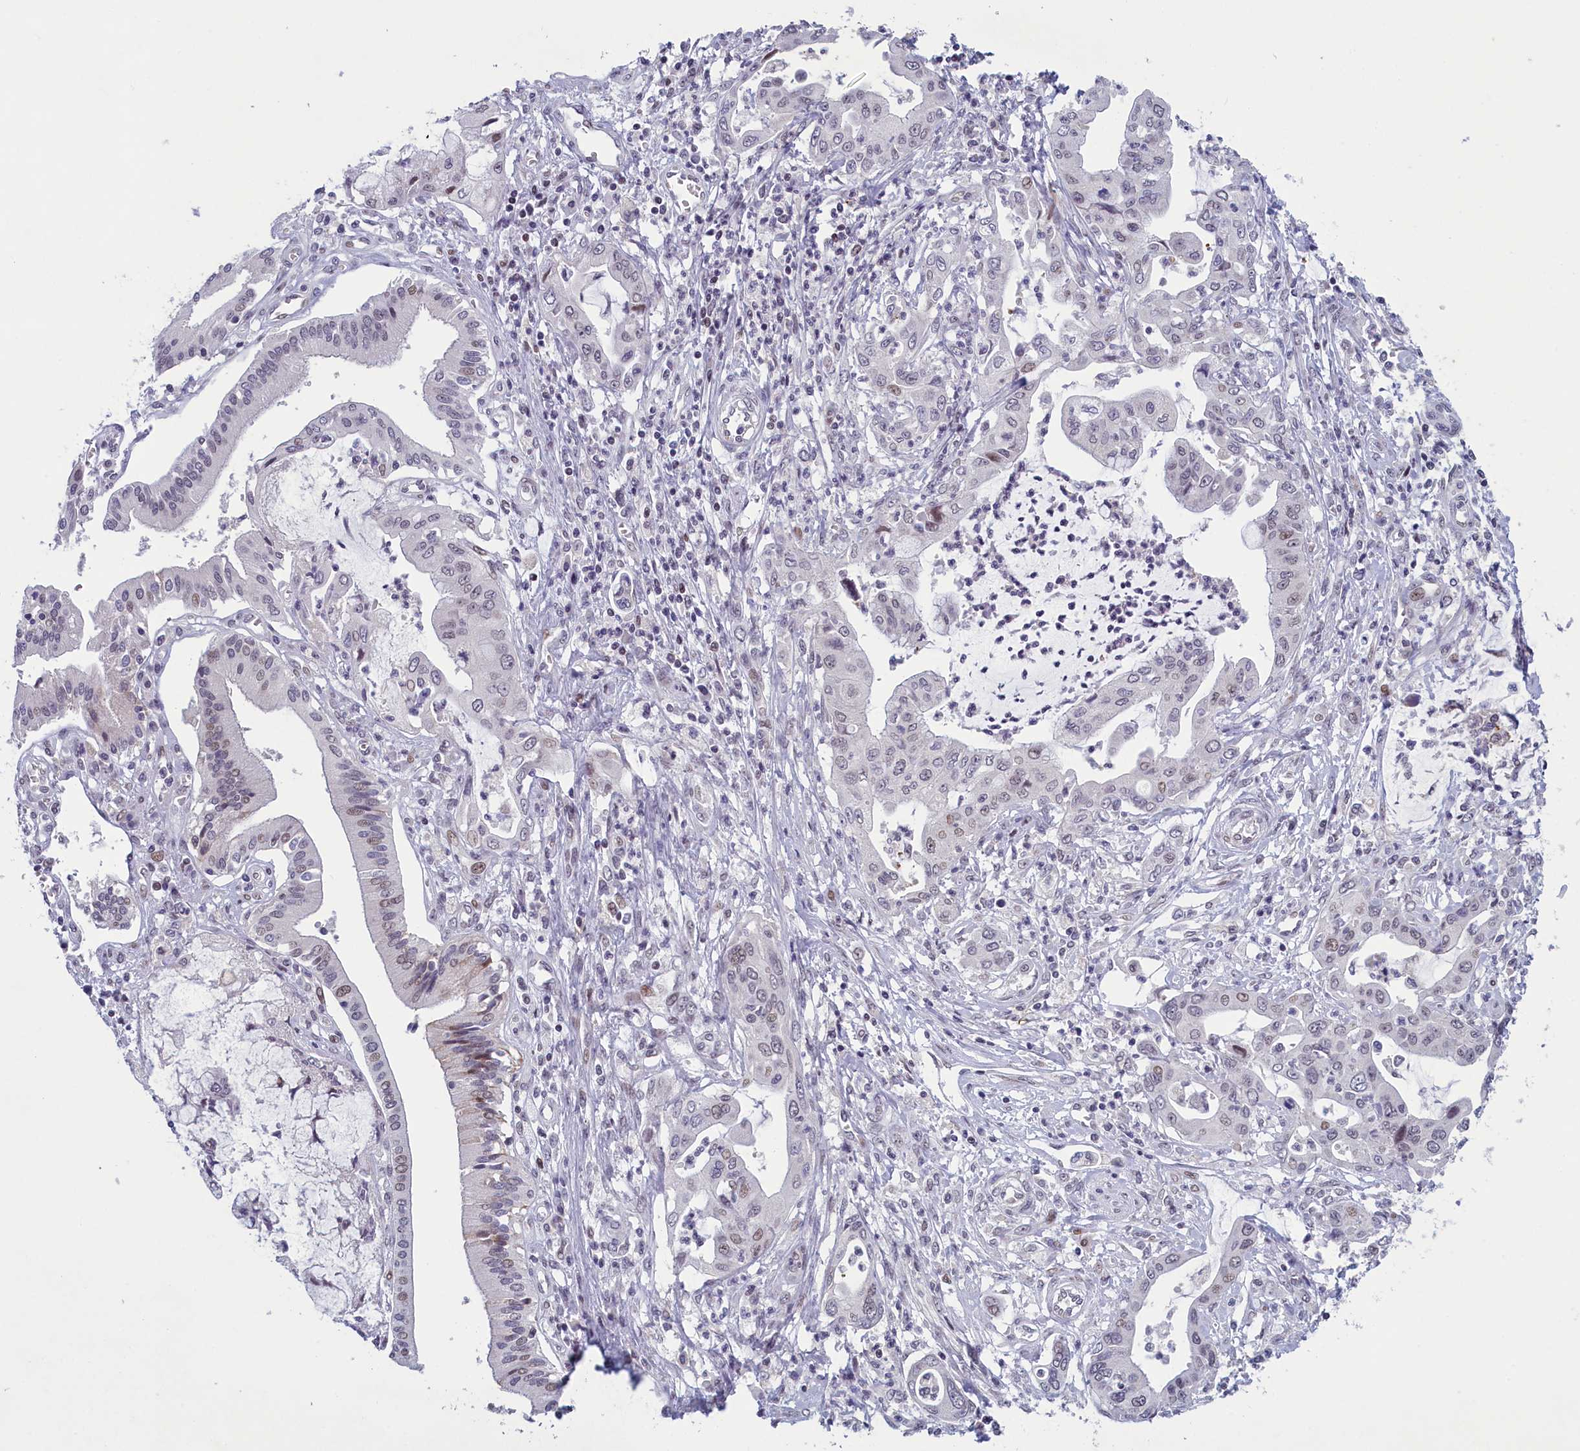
{"staining": {"intensity": "weak", "quantity": "<25%", "location": "nuclear"}, "tissue": "pancreatic cancer", "cell_type": "Tumor cells", "image_type": "cancer", "snomed": [{"axis": "morphology", "description": "Adenocarcinoma, NOS"}, {"axis": "topography", "description": "Pancreas"}], "caption": "High magnification brightfield microscopy of pancreatic adenocarcinoma stained with DAB (3,3'-diaminobenzidine) (brown) and counterstained with hematoxylin (blue): tumor cells show no significant expression. The staining is performed using DAB (3,3'-diaminobenzidine) brown chromogen with nuclei counter-stained in using hematoxylin.", "gene": "ATF7IP2", "patient": {"sex": "male", "age": 46}}